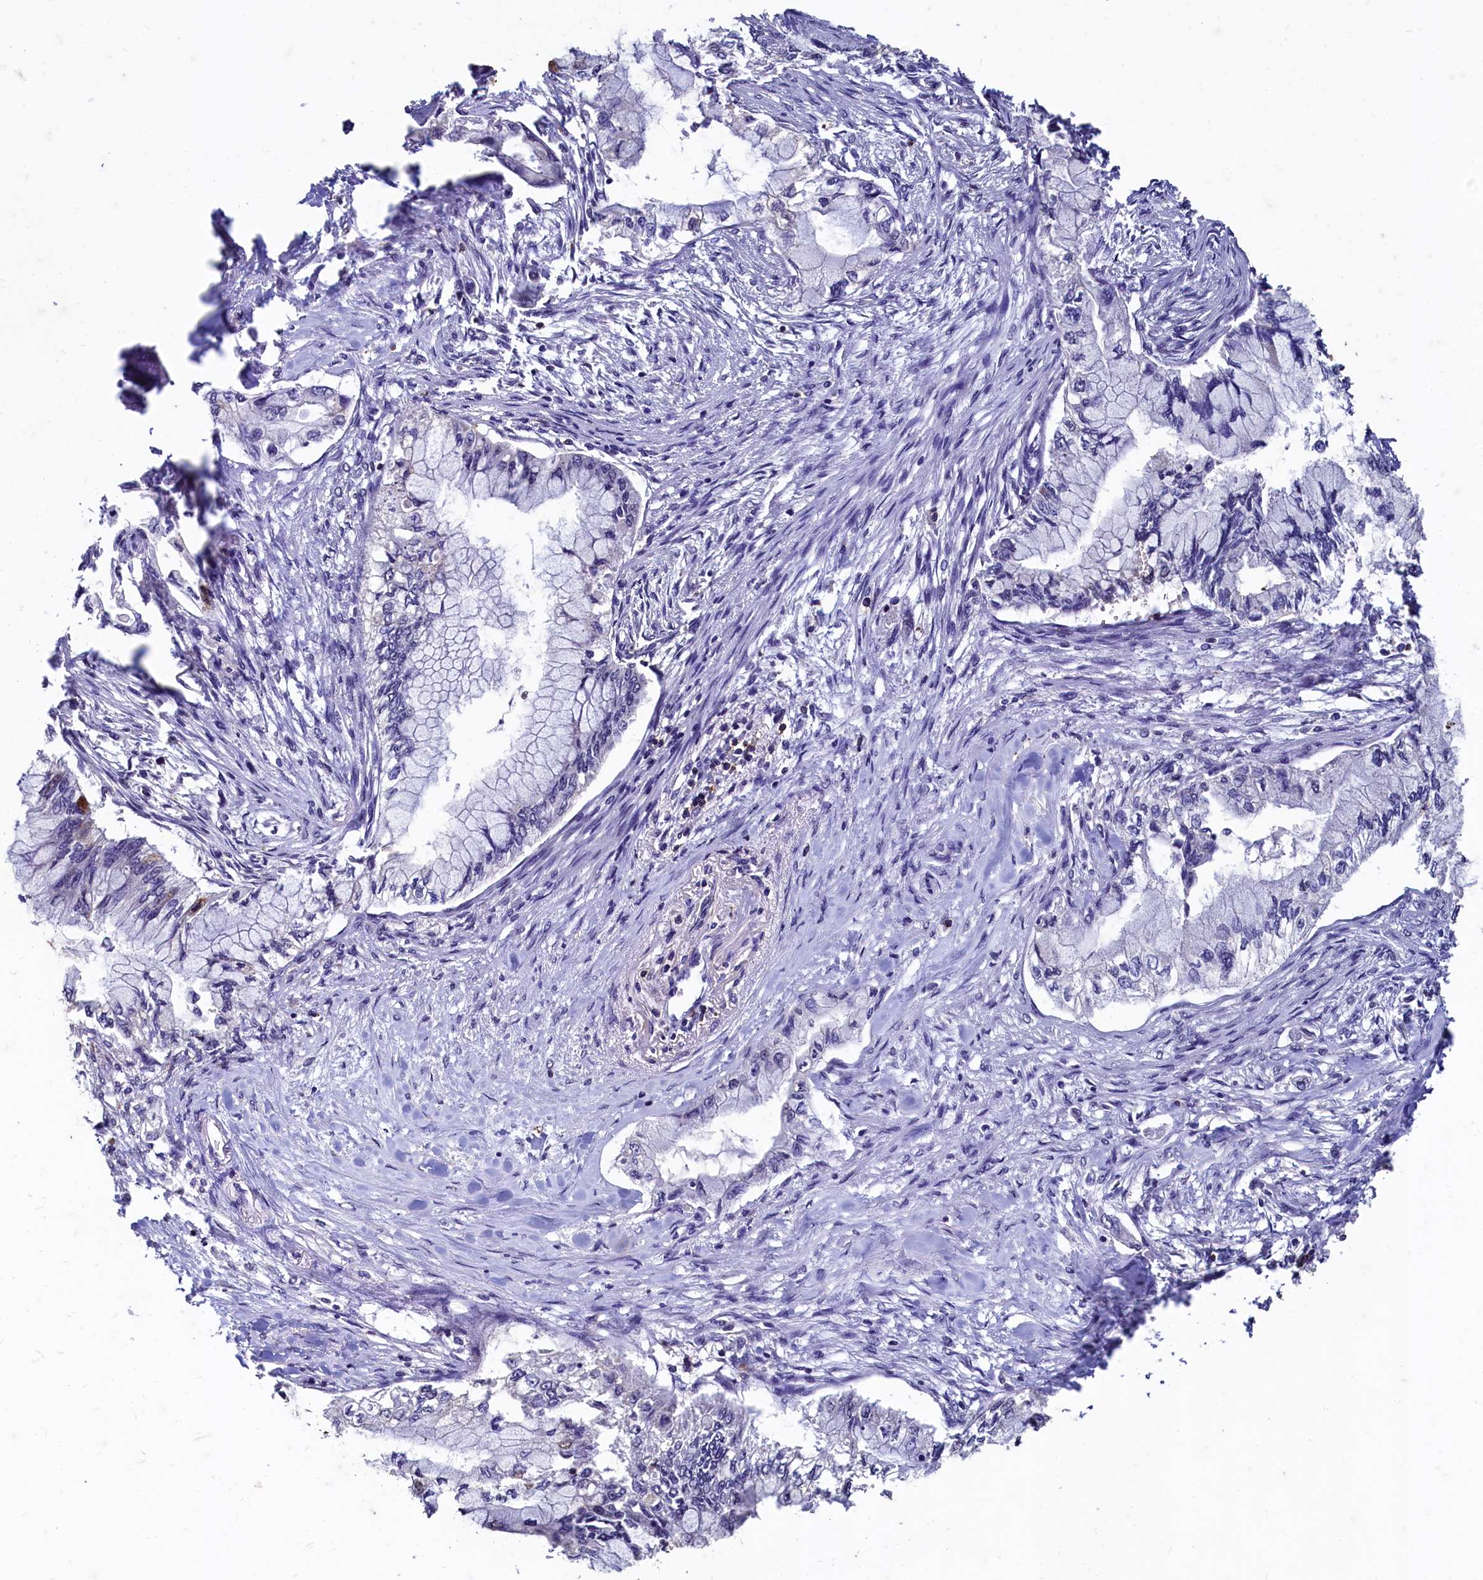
{"staining": {"intensity": "negative", "quantity": "none", "location": "none"}, "tissue": "pancreatic cancer", "cell_type": "Tumor cells", "image_type": "cancer", "snomed": [{"axis": "morphology", "description": "Adenocarcinoma, NOS"}, {"axis": "topography", "description": "Pancreas"}], "caption": "The immunohistochemistry (IHC) micrograph has no significant expression in tumor cells of pancreatic adenocarcinoma tissue.", "gene": "CSTPP1", "patient": {"sex": "female", "age": 78}}